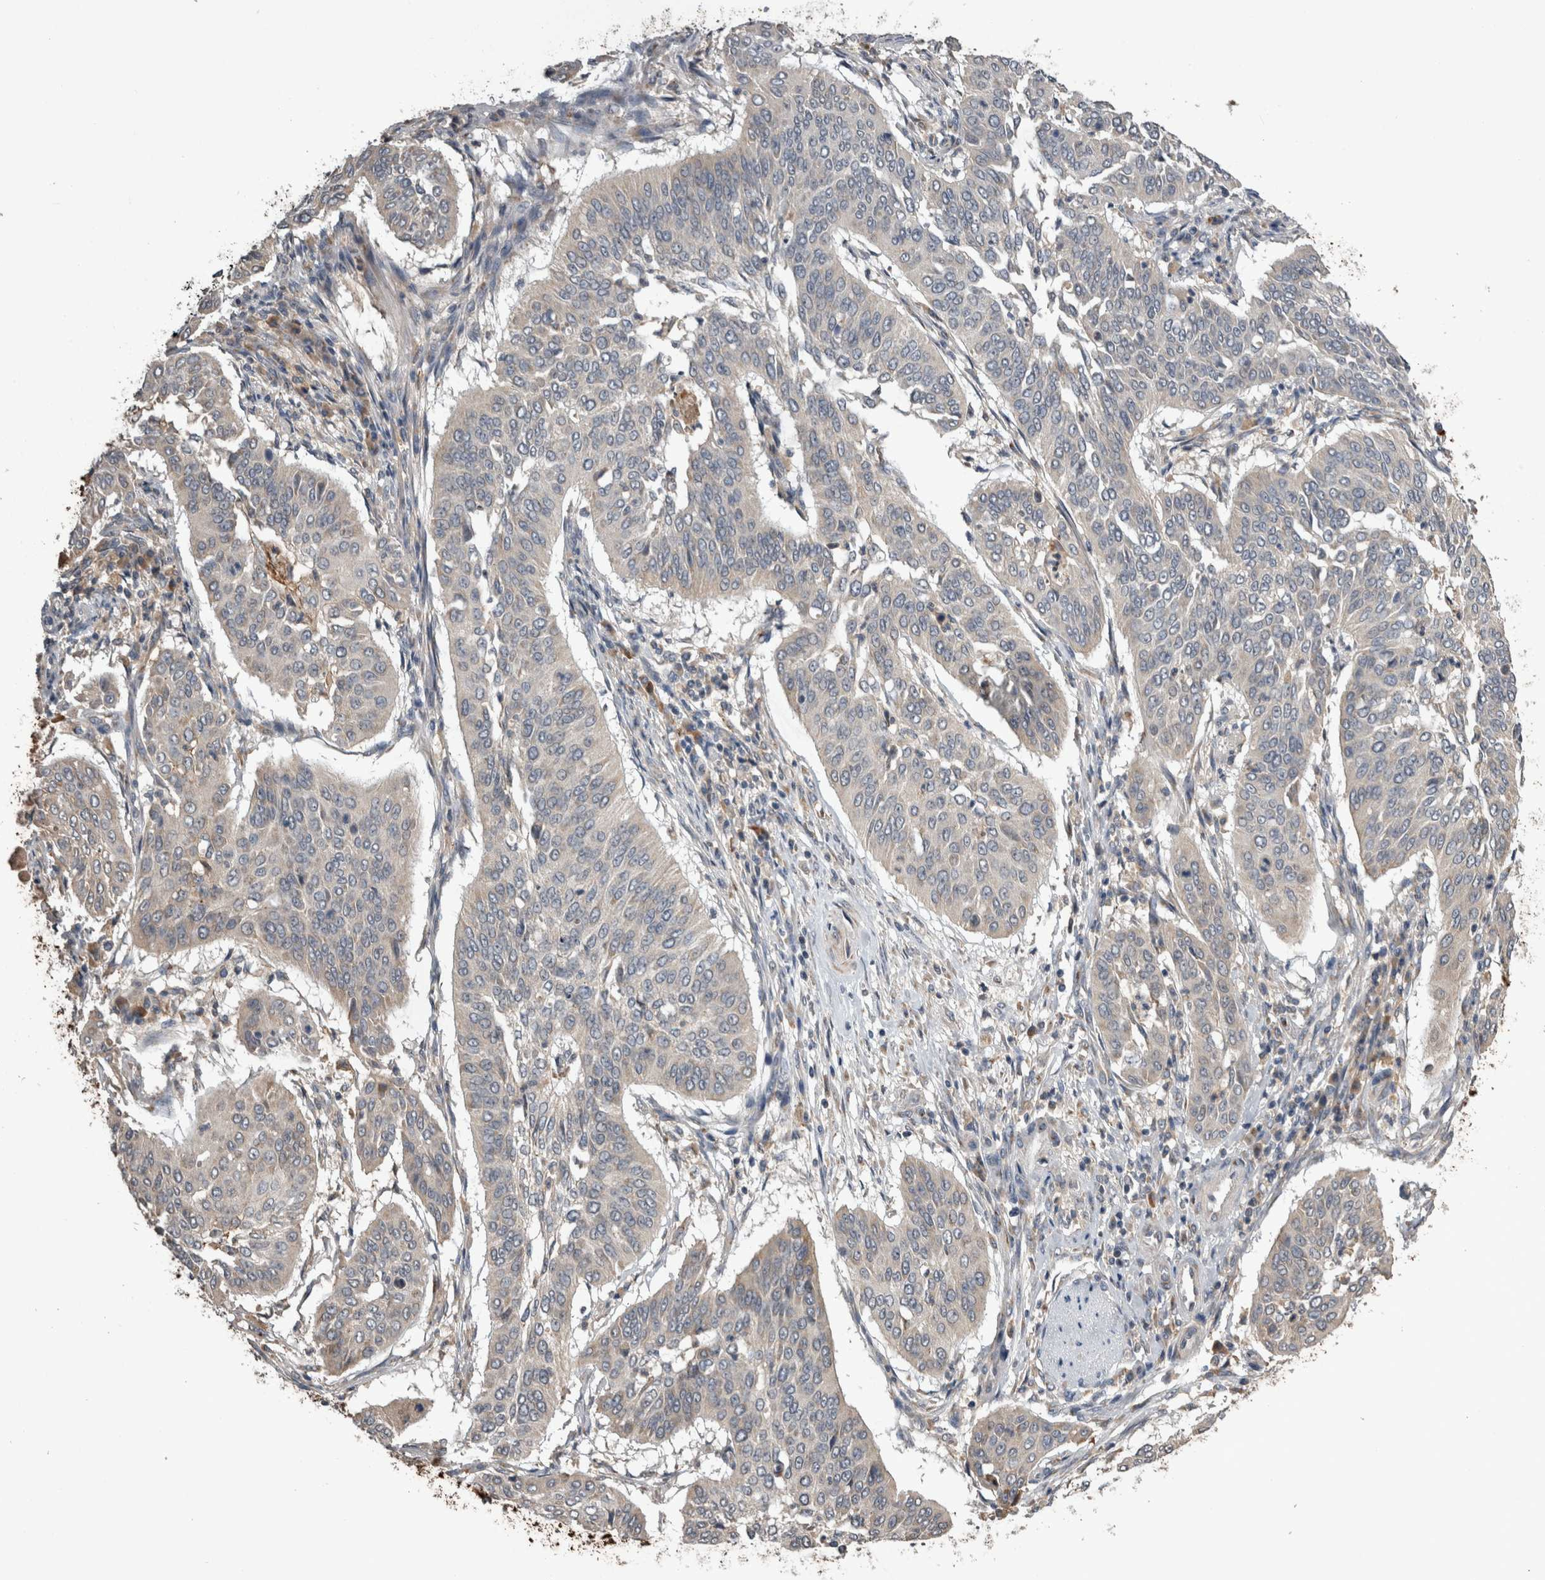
{"staining": {"intensity": "negative", "quantity": "none", "location": "none"}, "tissue": "cervical cancer", "cell_type": "Tumor cells", "image_type": "cancer", "snomed": [{"axis": "morphology", "description": "Normal tissue, NOS"}, {"axis": "morphology", "description": "Squamous cell carcinoma, NOS"}, {"axis": "topography", "description": "Cervix"}], "caption": "Image shows no protein staining in tumor cells of cervical cancer tissue.", "gene": "ANXA13", "patient": {"sex": "female", "age": 39}}